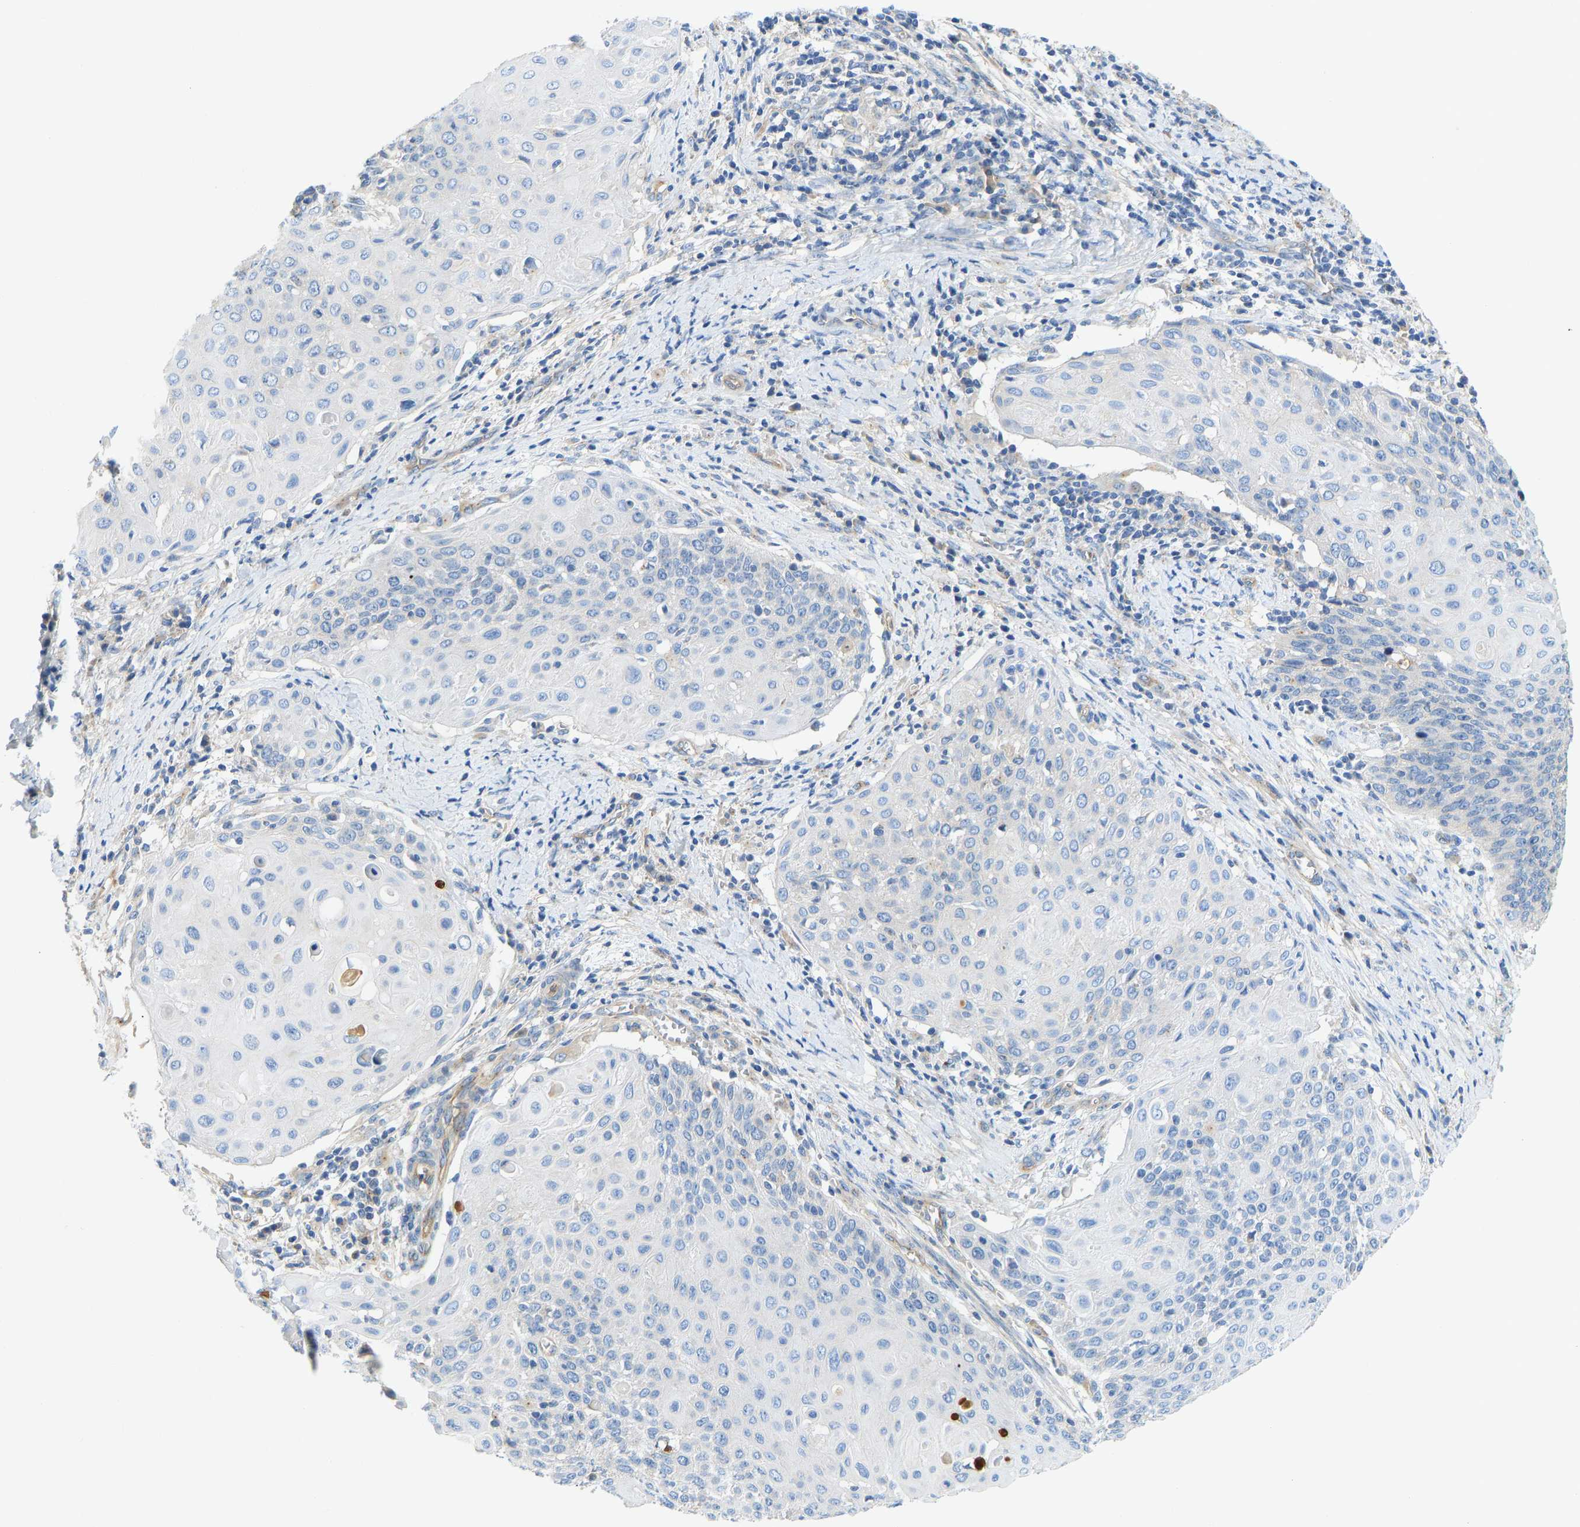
{"staining": {"intensity": "negative", "quantity": "none", "location": "none"}, "tissue": "cervical cancer", "cell_type": "Tumor cells", "image_type": "cancer", "snomed": [{"axis": "morphology", "description": "Squamous cell carcinoma, NOS"}, {"axis": "topography", "description": "Cervix"}], "caption": "There is no significant positivity in tumor cells of cervical squamous cell carcinoma.", "gene": "CHAD", "patient": {"sex": "female", "age": 39}}